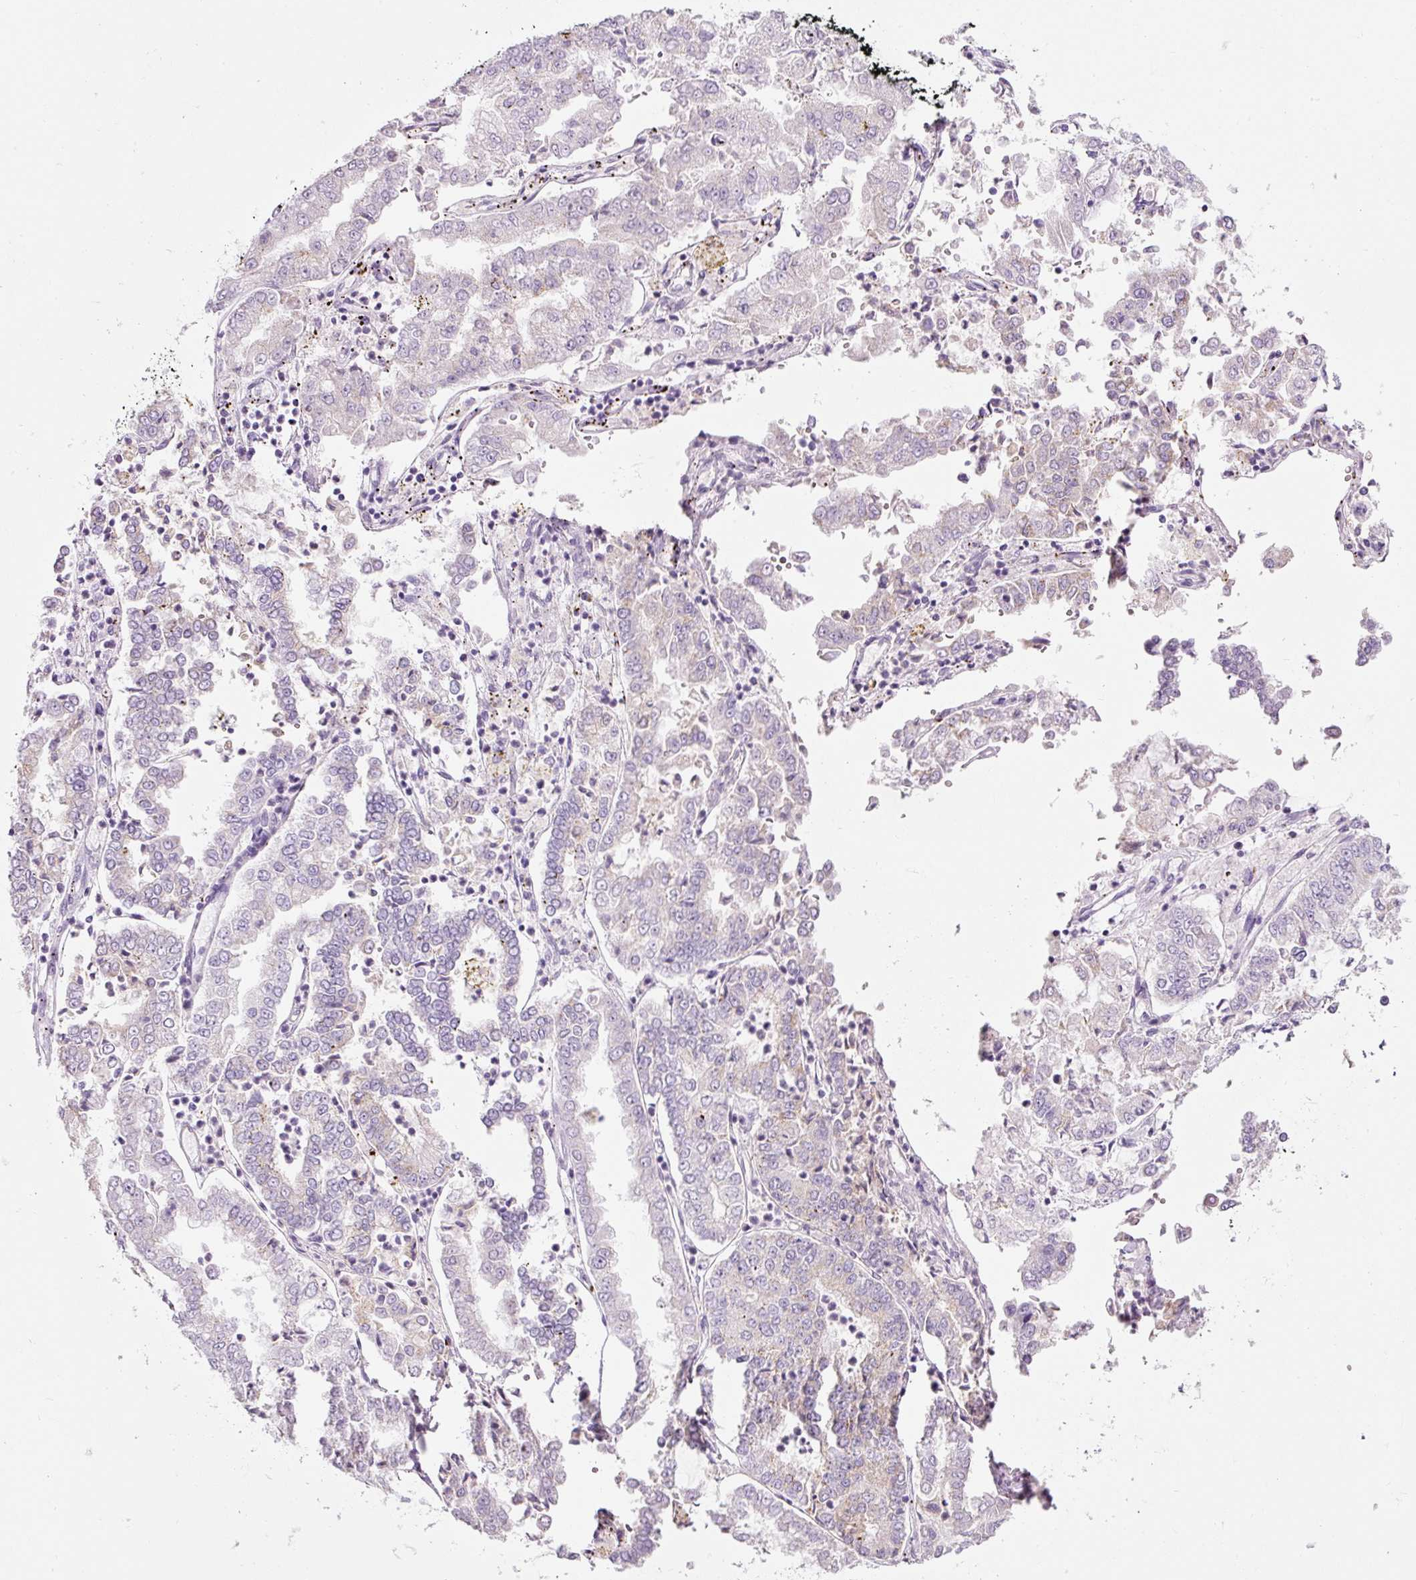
{"staining": {"intensity": "negative", "quantity": "none", "location": "none"}, "tissue": "stomach cancer", "cell_type": "Tumor cells", "image_type": "cancer", "snomed": [{"axis": "morphology", "description": "Adenocarcinoma, NOS"}, {"axis": "topography", "description": "Stomach"}], "caption": "An image of adenocarcinoma (stomach) stained for a protein shows no brown staining in tumor cells. (Immunohistochemistry (ihc), brightfield microscopy, high magnification).", "gene": "DNM1", "patient": {"sex": "male", "age": 76}}